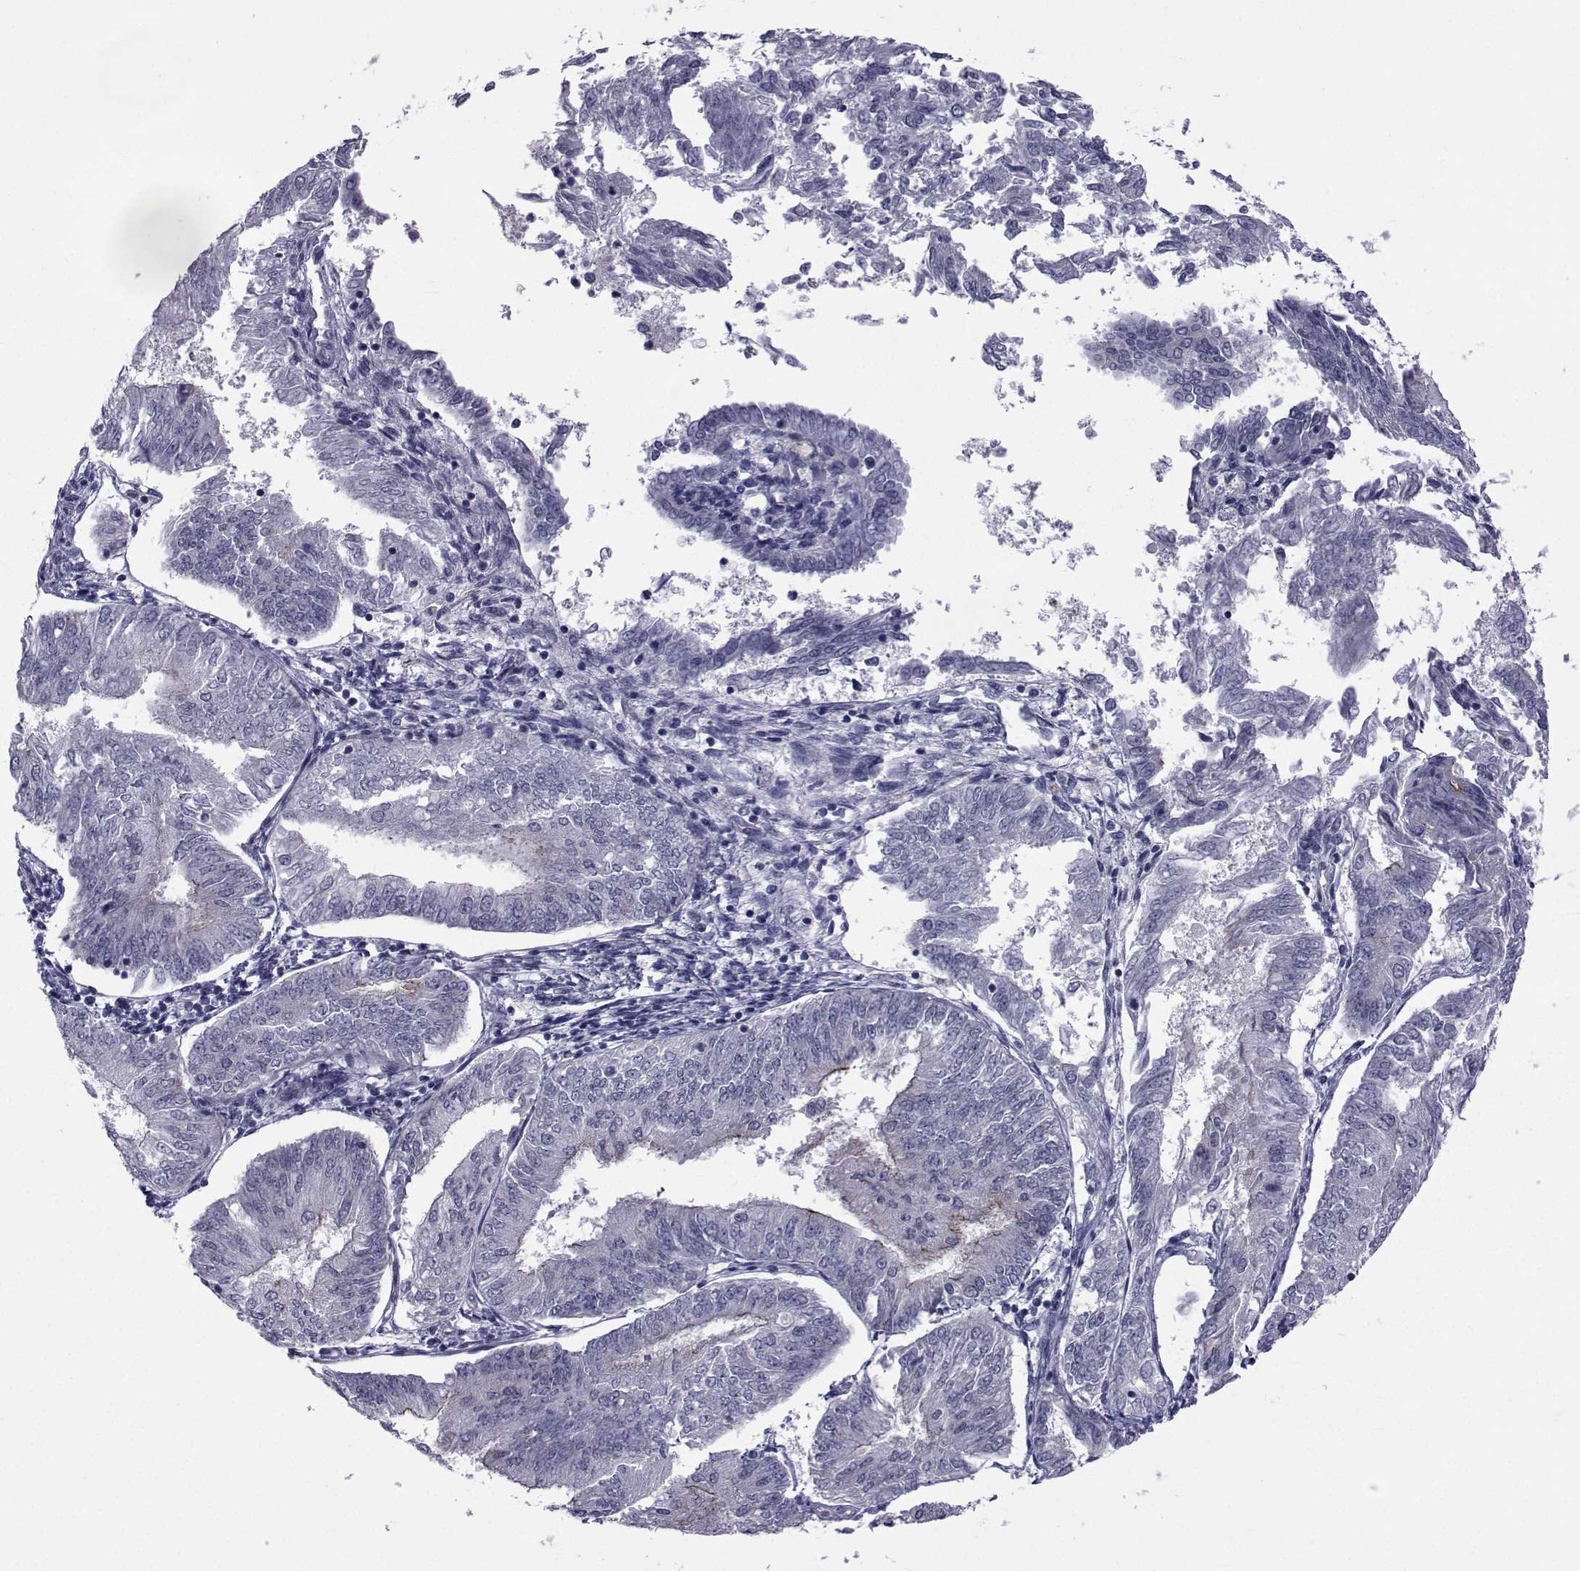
{"staining": {"intensity": "moderate", "quantity": "<25%", "location": "cytoplasmic/membranous"}, "tissue": "endometrial cancer", "cell_type": "Tumor cells", "image_type": "cancer", "snomed": [{"axis": "morphology", "description": "Adenocarcinoma, NOS"}, {"axis": "topography", "description": "Endometrium"}], "caption": "Protein staining exhibits moderate cytoplasmic/membranous positivity in approximately <25% of tumor cells in adenocarcinoma (endometrial).", "gene": "SLC30A10", "patient": {"sex": "female", "age": 58}}